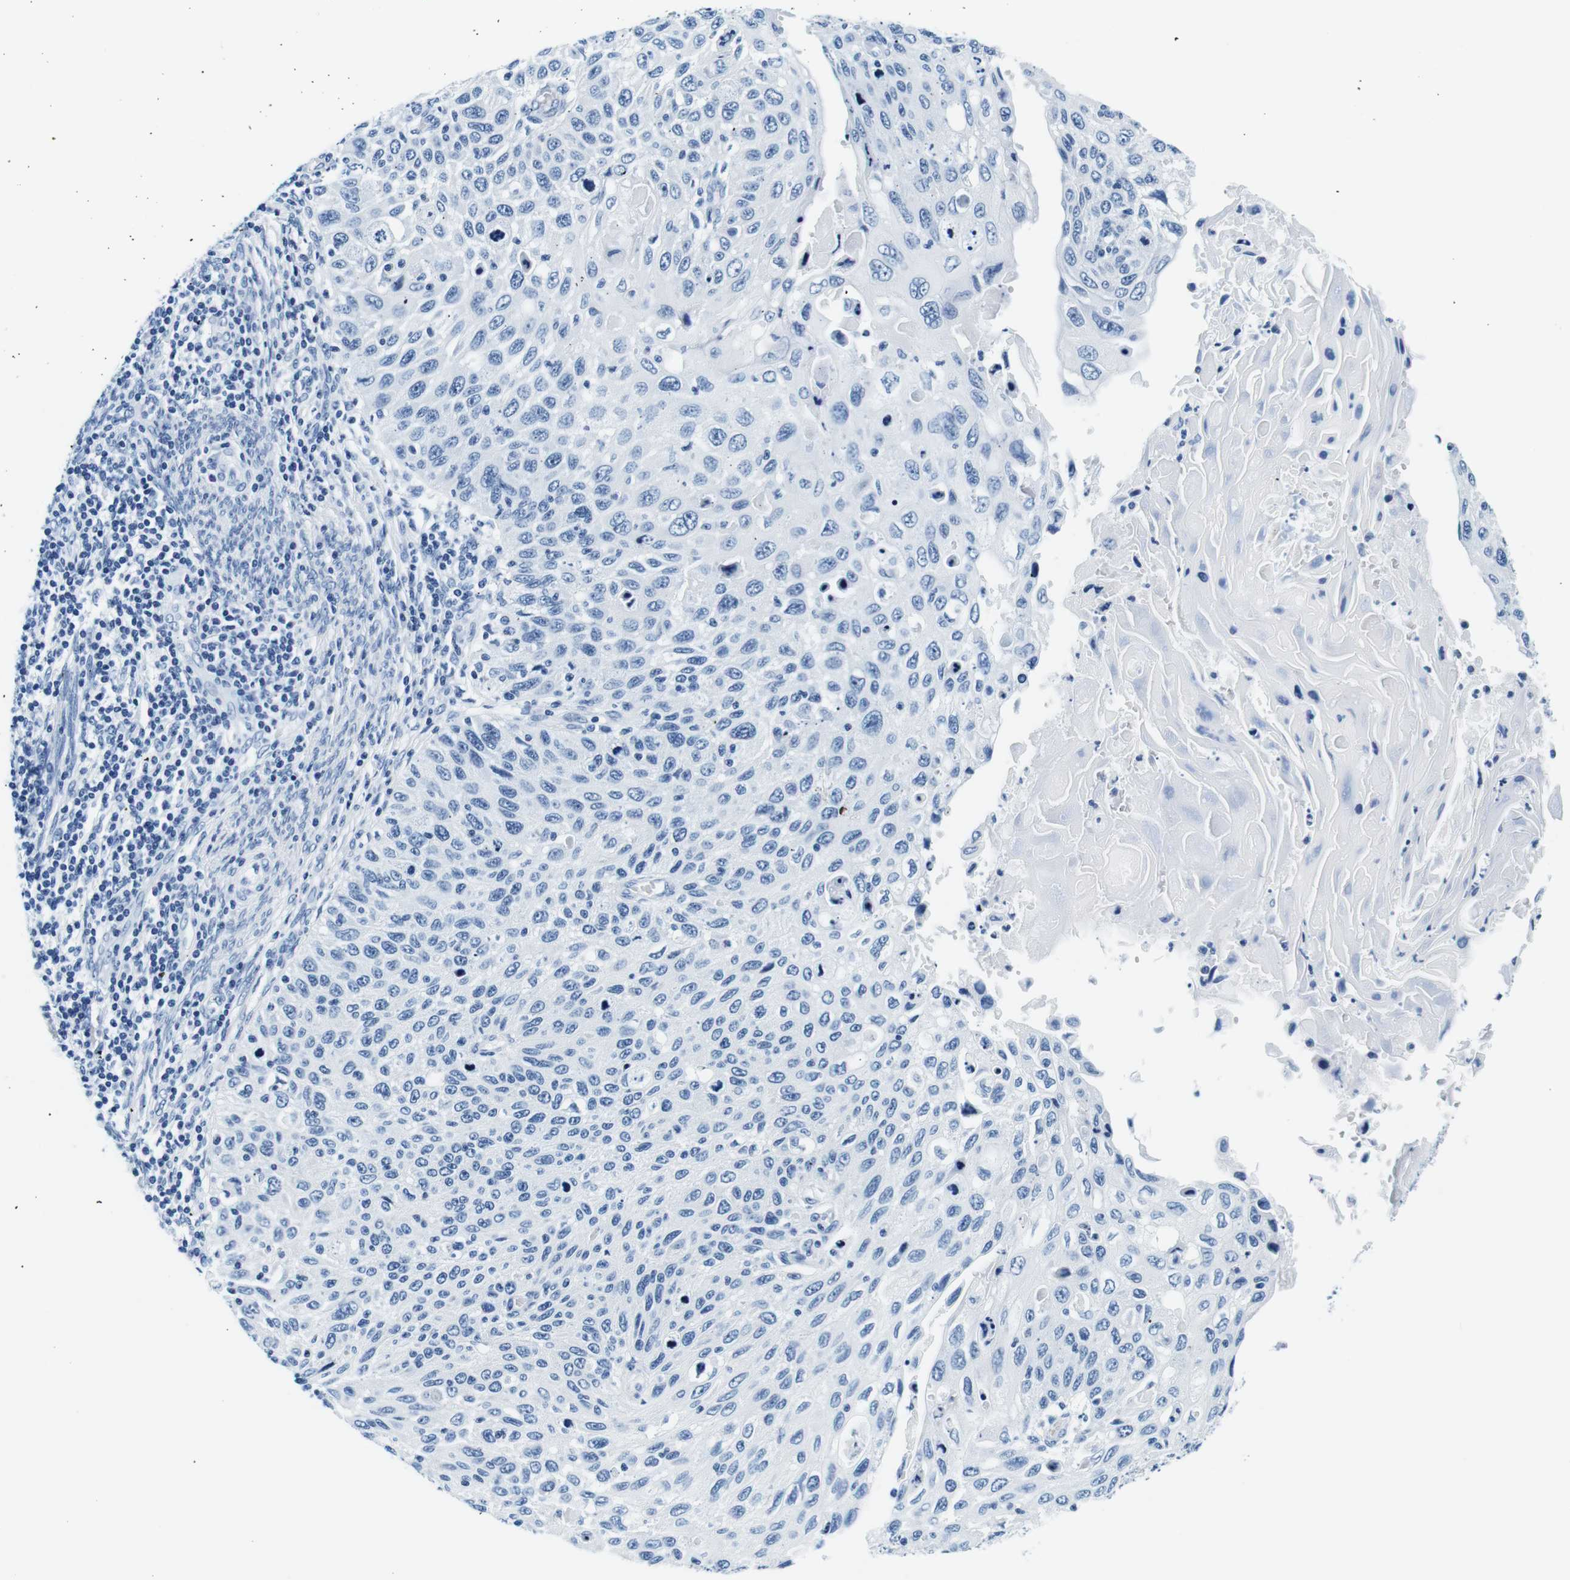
{"staining": {"intensity": "negative", "quantity": "none", "location": "none"}, "tissue": "cervical cancer", "cell_type": "Tumor cells", "image_type": "cancer", "snomed": [{"axis": "morphology", "description": "Squamous cell carcinoma, NOS"}, {"axis": "topography", "description": "Cervix"}], "caption": "Immunohistochemistry of cervical cancer (squamous cell carcinoma) reveals no positivity in tumor cells.", "gene": "ELANE", "patient": {"sex": "female", "age": 70}}